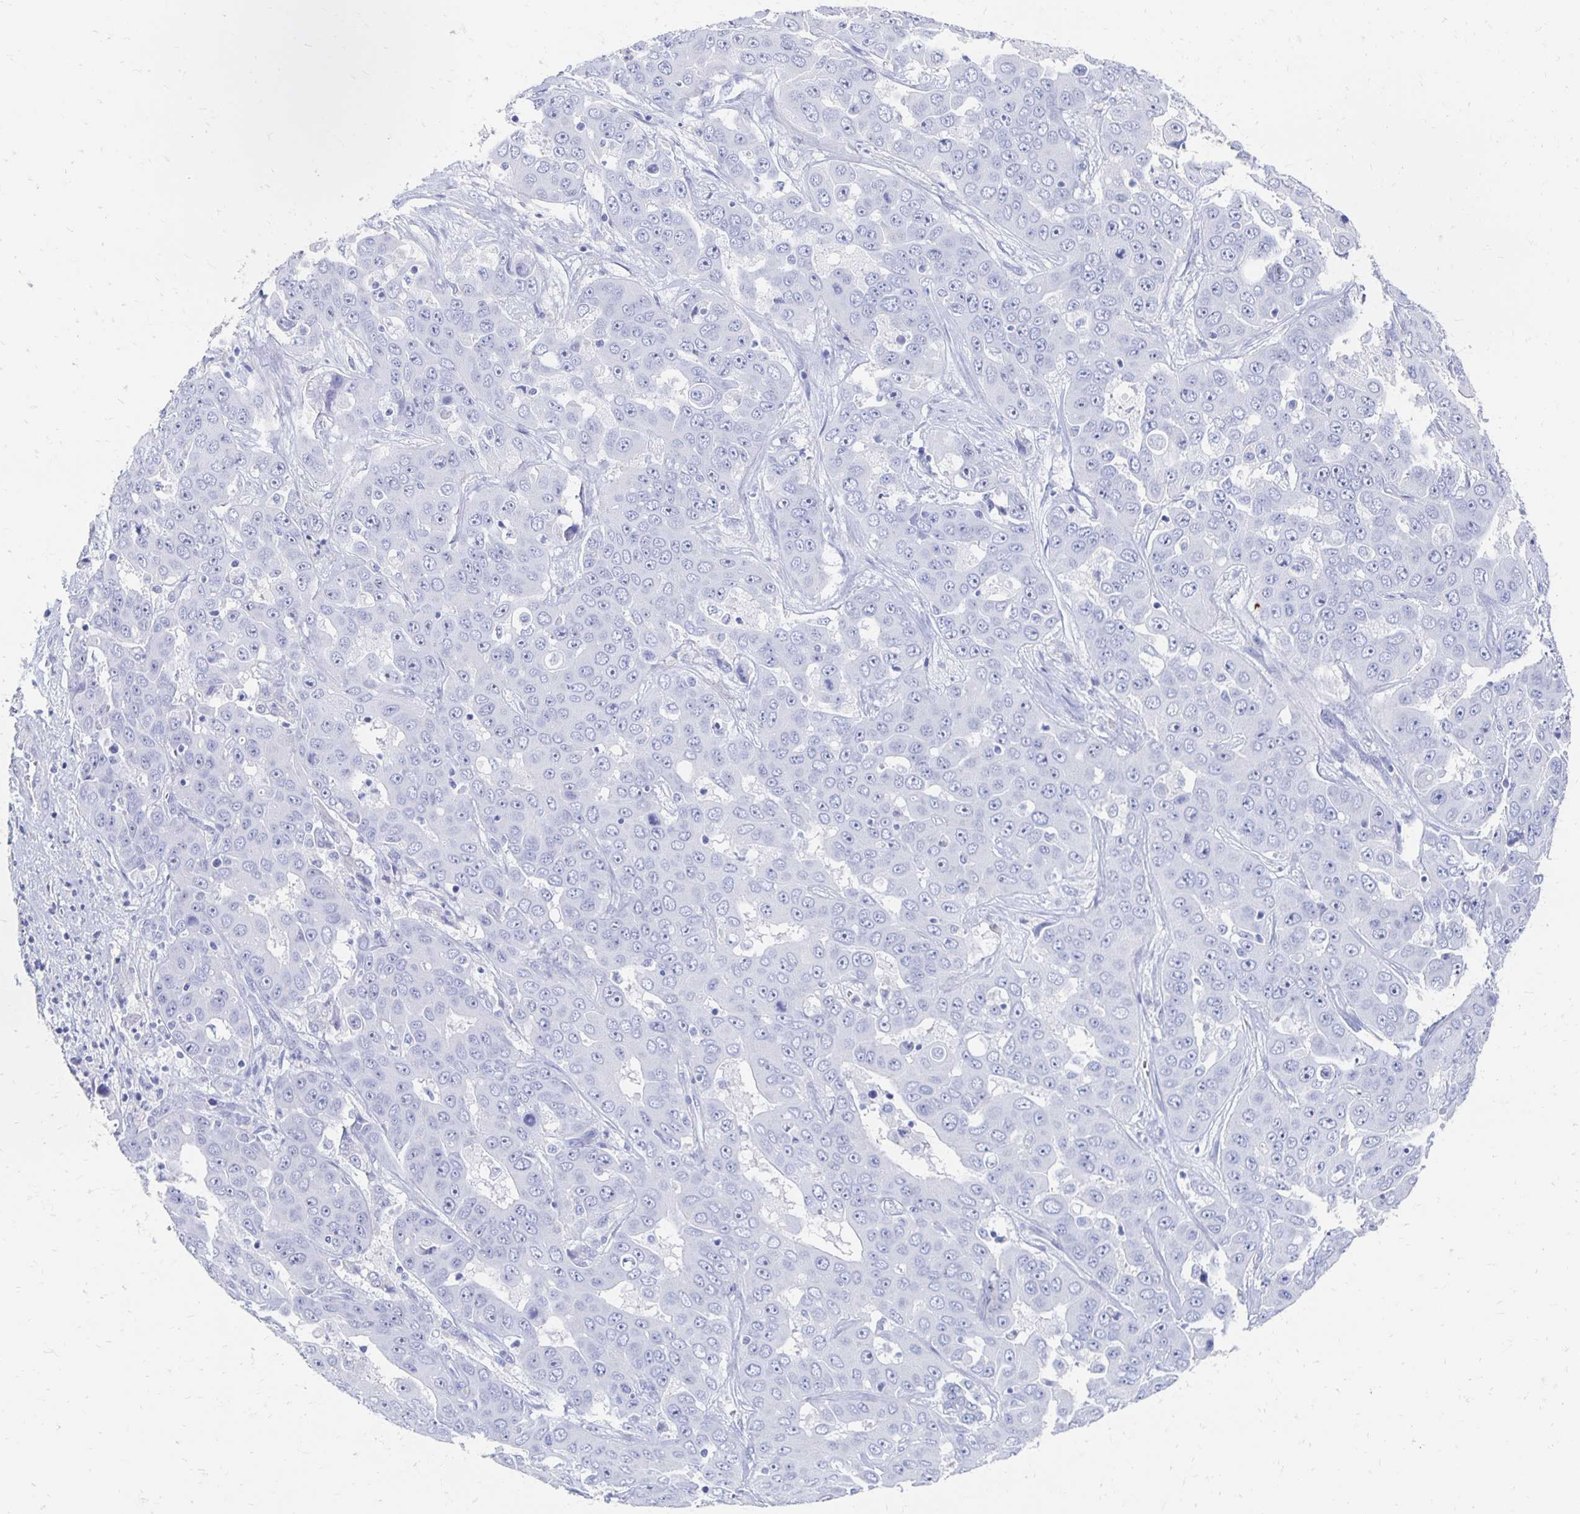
{"staining": {"intensity": "negative", "quantity": "none", "location": "none"}, "tissue": "liver cancer", "cell_type": "Tumor cells", "image_type": "cancer", "snomed": [{"axis": "morphology", "description": "Cholangiocarcinoma"}, {"axis": "topography", "description": "Liver"}], "caption": "Tumor cells are negative for protein expression in human cholangiocarcinoma (liver).", "gene": "CST6", "patient": {"sex": "female", "age": 52}}